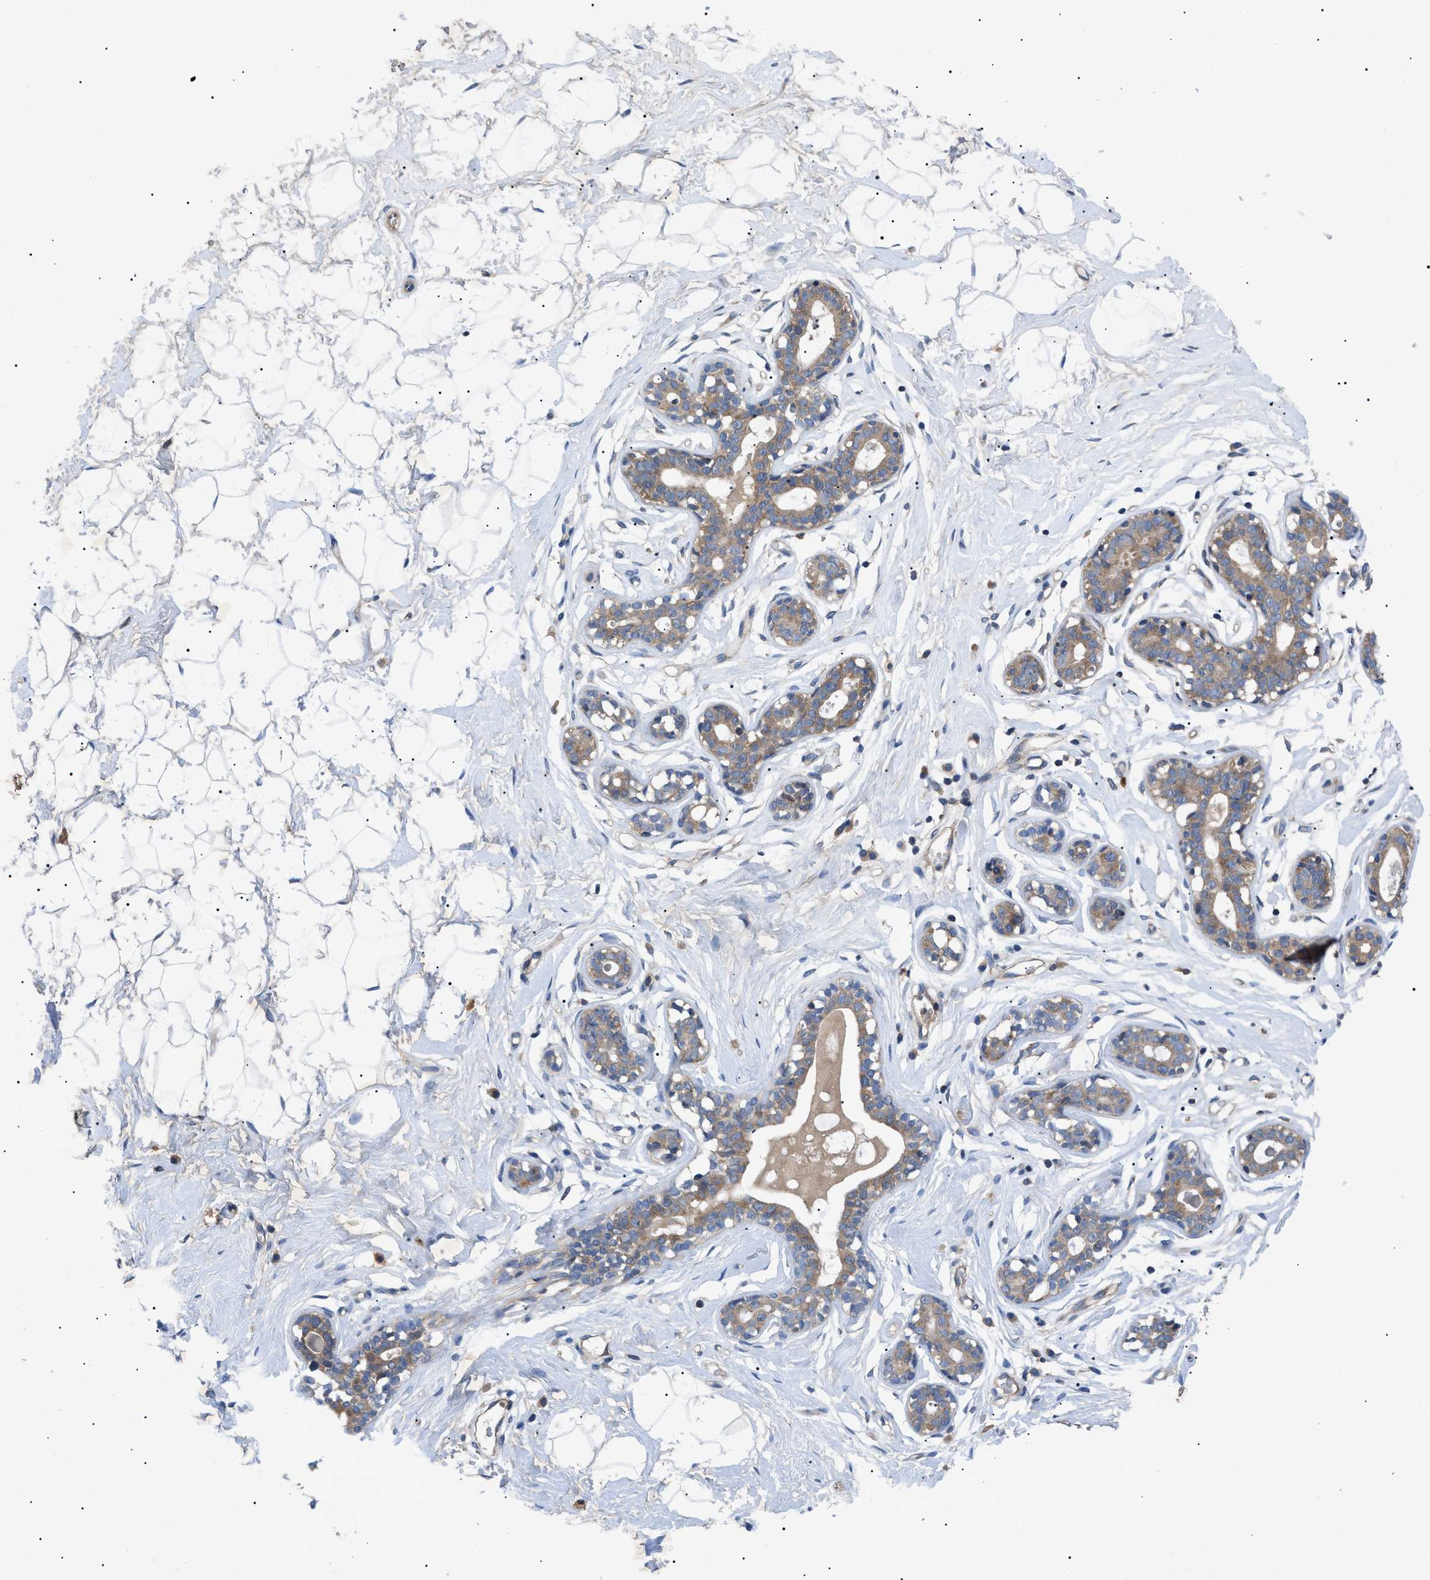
{"staining": {"intensity": "negative", "quantity": "none", "location": "none"}, "tissue": "breast", "cell_type": "Adipocytes", "image_type": "normal", "snomed": [{"axis": "morphology", "description": "Normal tissue, NOS"}, {"axis": "topography", "description": "Breast"}], "caption": "This is an immunohistochemistry (IHC) photomicrograph of normal human breast. There is no positivity in adipocytes.", "gene": "RIPK1", "patient": {"sex": "female", "age": 23}}